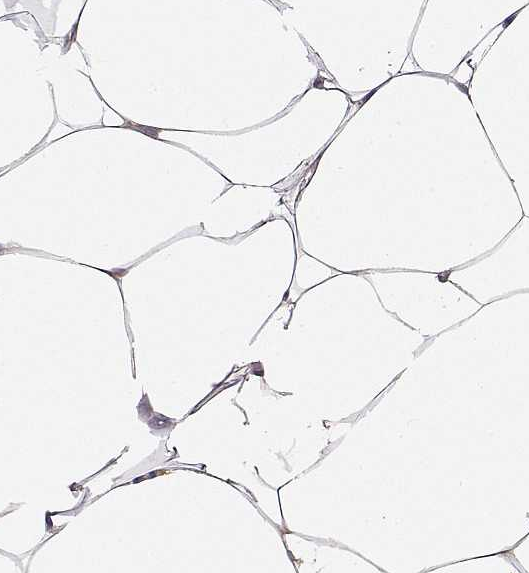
{"staining": {"intensity": "negative", "quantity": "none", "location": "none"}, "tissue": "breast", "cell_type": "Adipocytes", "image_type": "normal", "snomed": [{"axis": "morphology", "description": "Normal tissue, NOS"}, {"axis": "topography", "description": "Breast"}], "caption": "Immunohistochemical staining of unremarkable human breast exhibits no significant expression in adipocytes. (DAB immunohistochemistry (IHC) with hematoxylin counter stain).", "gene": "TACR1", "patient": {"sex": "female", "age": 32}}